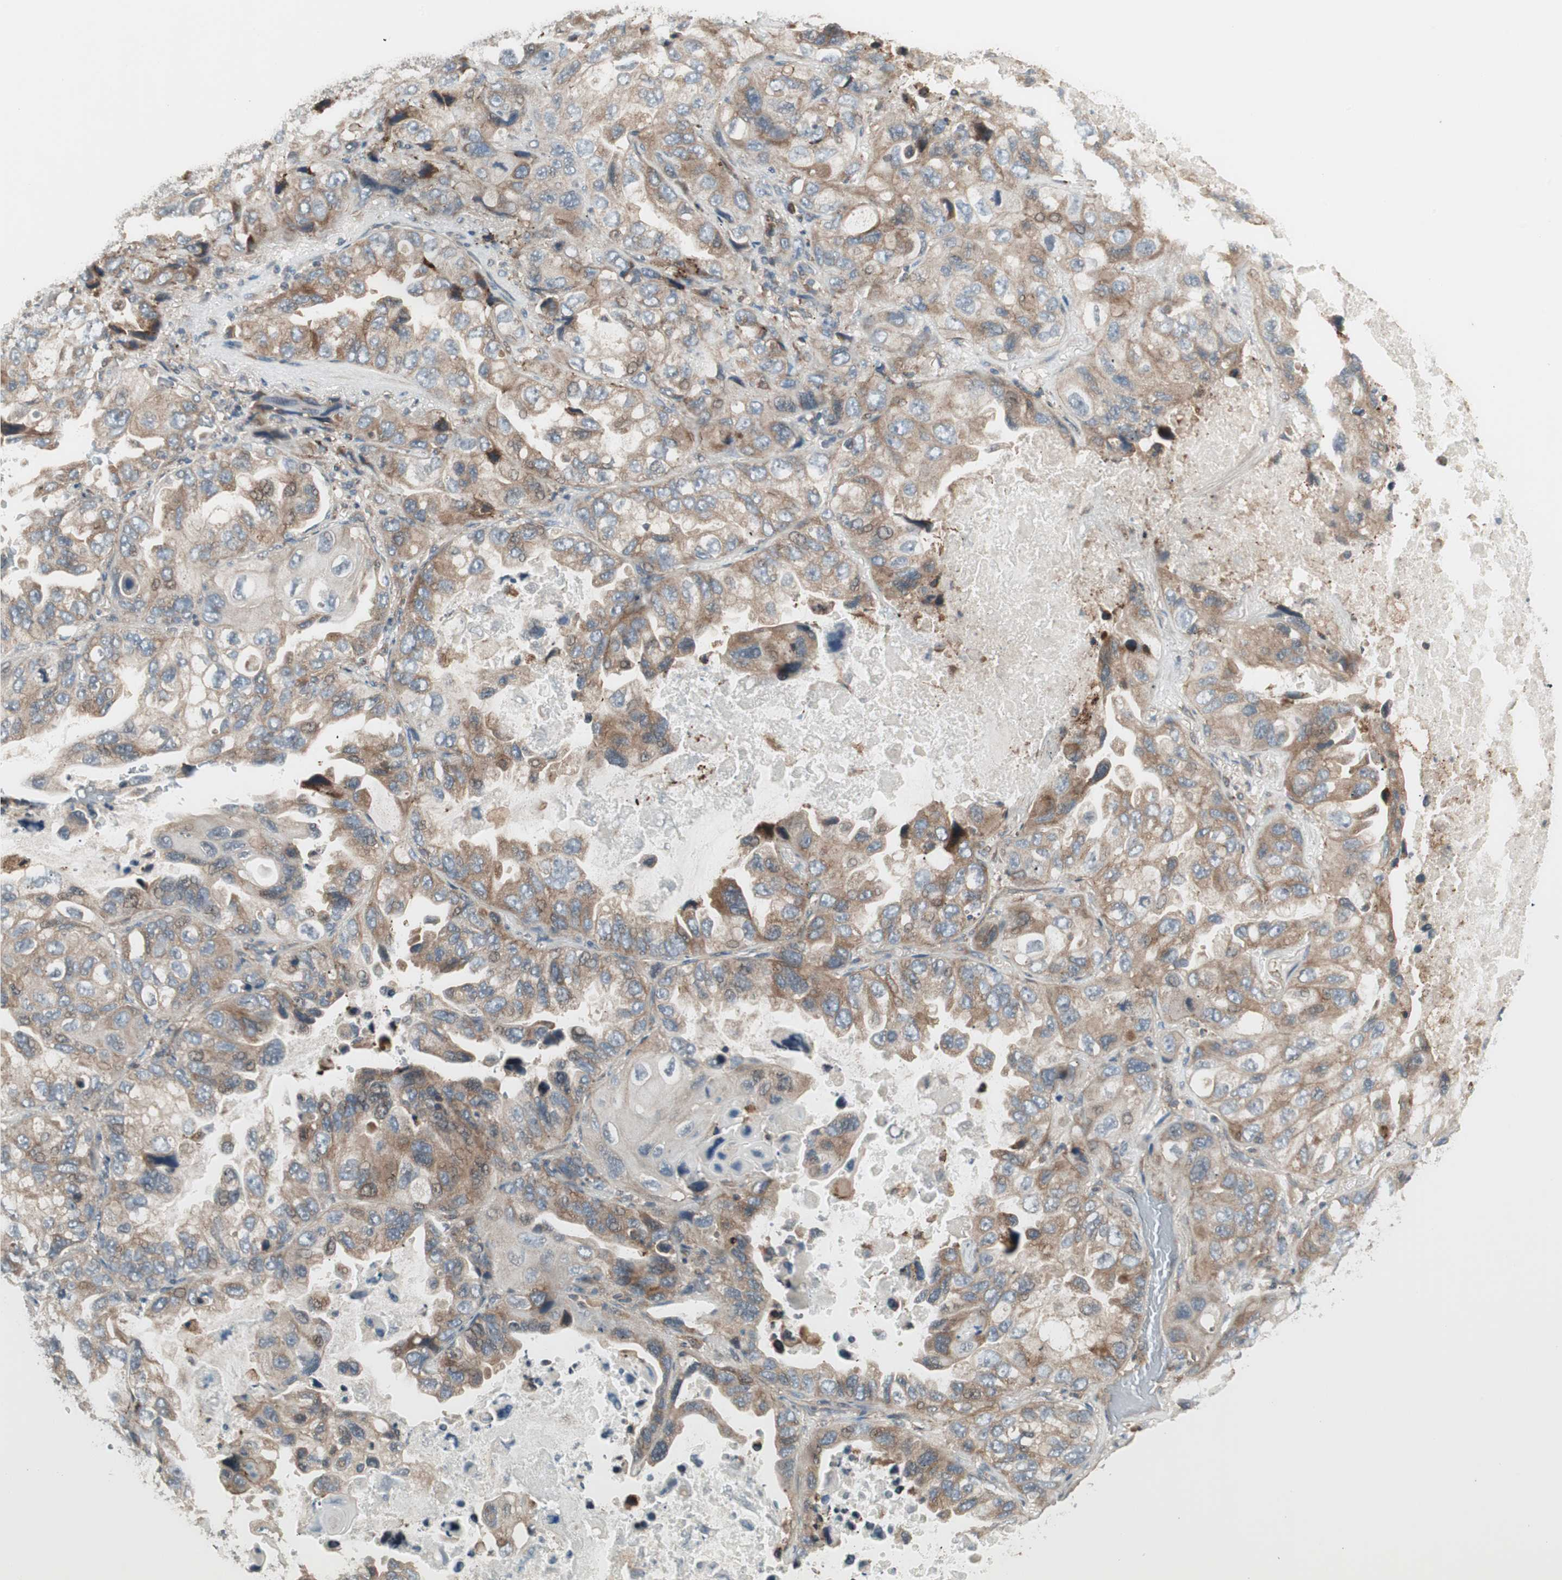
{"staining": {"intensity": "weak", "quantity": ">75%", "location": "cytoplasmic/membranous"}, "tissue": "lung cancer", "cell_type": "Tumor cells", "image_type": "cancer", "snomed": [{"axis": "morphology", "description": "Squamous cell carcinoma, NOS"}, {"axis": "topography", "description": "Lung"}], "caption": "The image demonstrates immunohistochemical staining of squamous cell carcinoma (lung). There is weak cytoplasmic/membranous expression is seen in about >75% of tumor cells.", "gene": "SFRP1", "patient": {"sex": "female", "age": 73}}